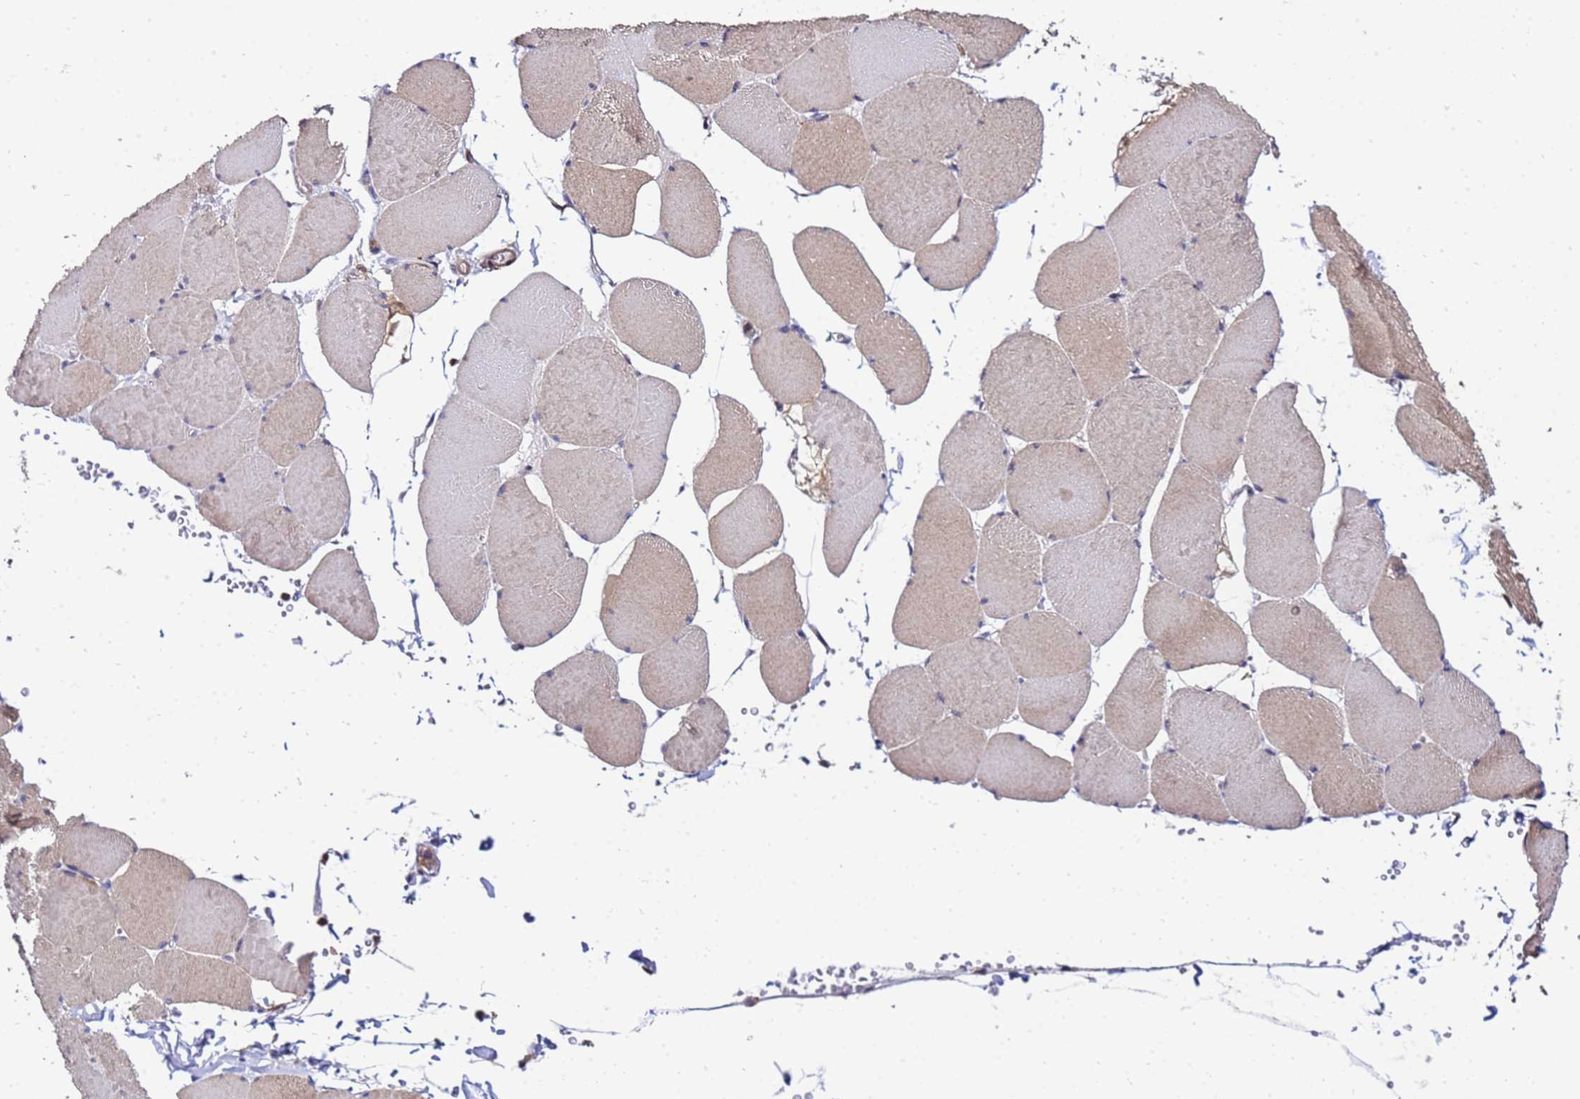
{"staining": {"intensity": "weak", "quantity": "25%-75%", "location": "cytoplasmic/membranous"}, "tissue": "skeletal muscle", "cell_type": "Myocytes", "image_type": "normal", "snomed": [{"axis": "morphology", "description": "Normal tissue, NOS"}, {"axis": "topography", "description": "Skeletal muscle"}, {"axis": "topography", "description": "Head-Neck"}], "caption": "Unremarkable skeletal muscle was stained to show a protein in brown. There is low levels of weak cytoplasmic/membranous positivity in approximately 25%-75% of myocytes.", "gene": "DBNDD2", "patient": {"sex": "male", "age": 66}}